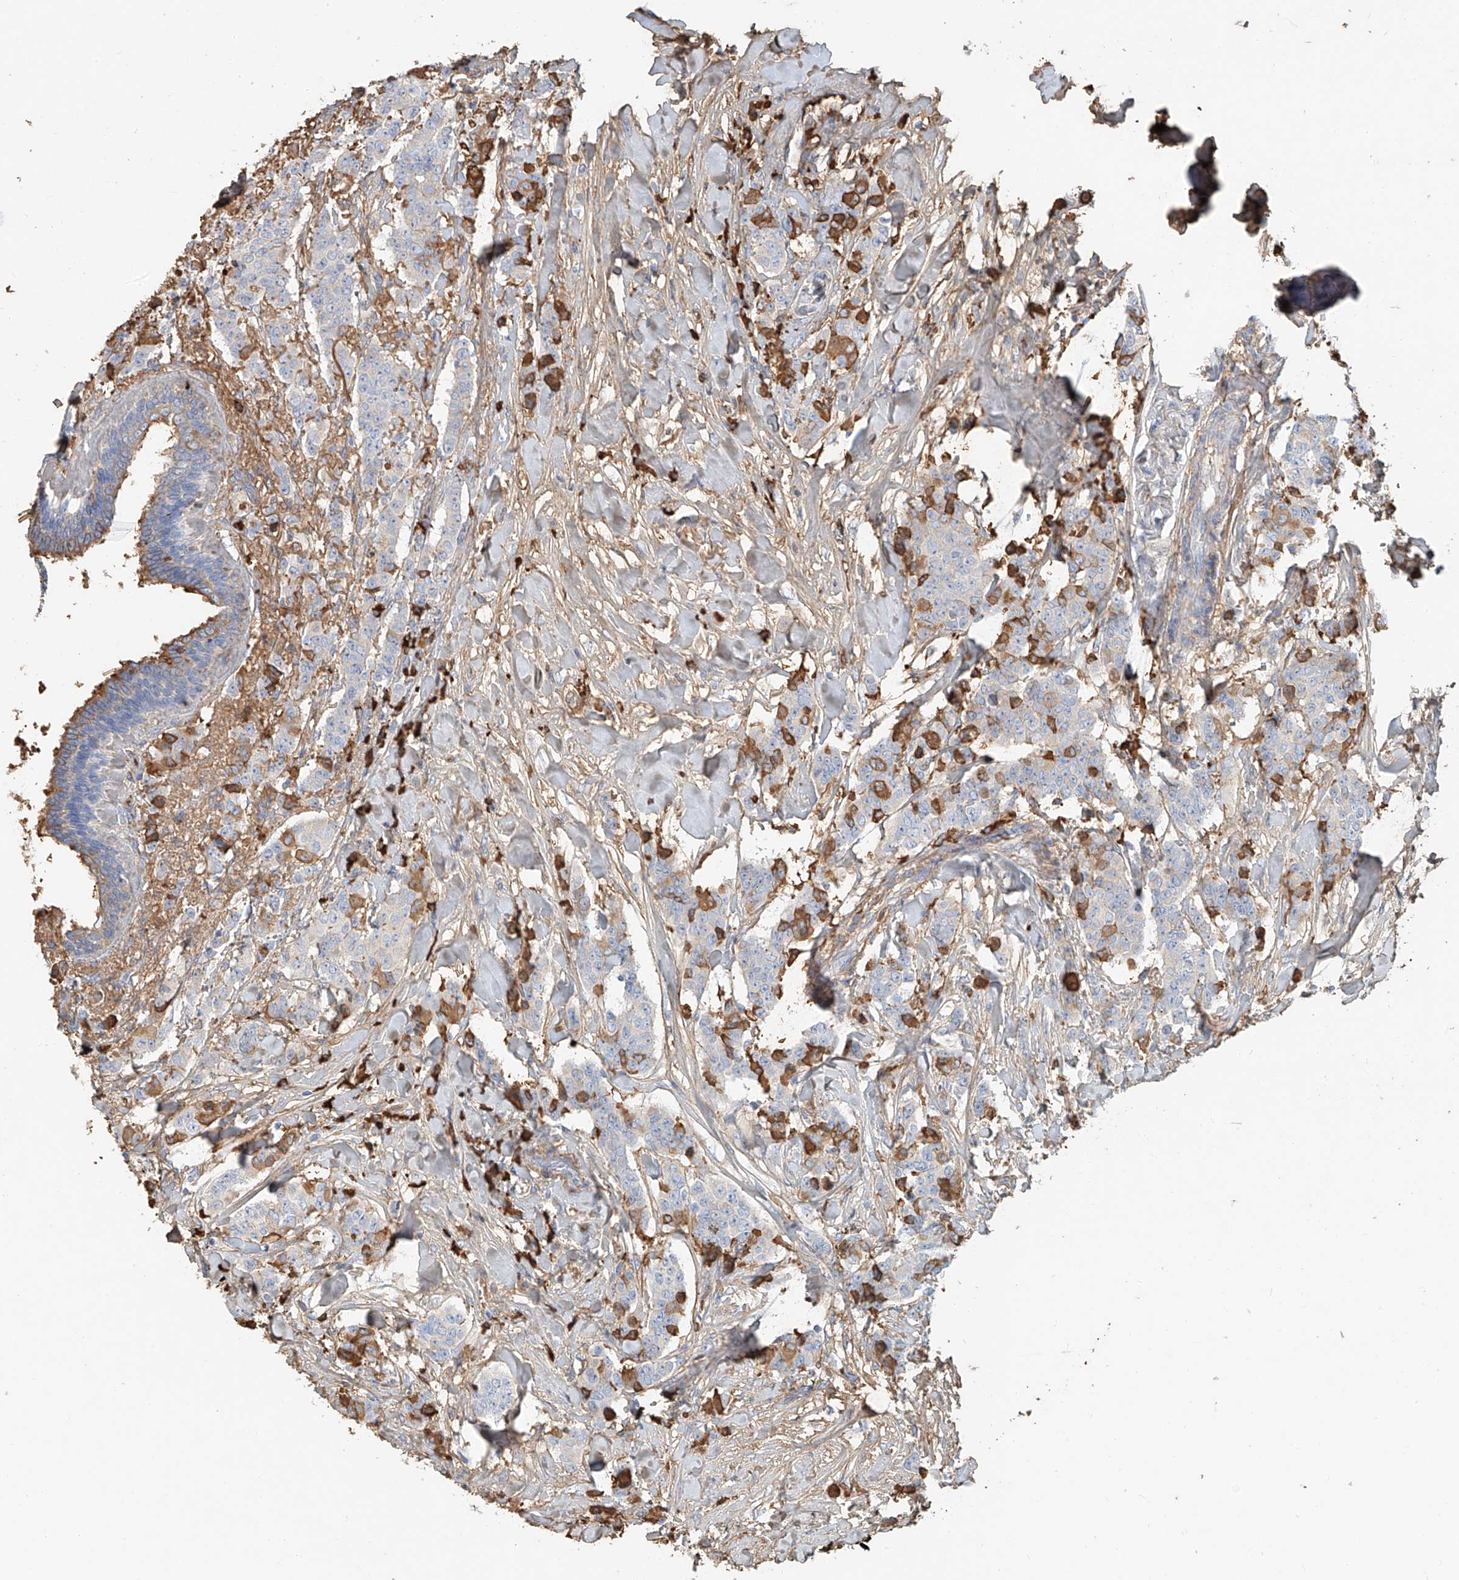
{"staining": {"intensity": "moderate", "quantity": "<25%", "location": "cytoplasmic/membranous"}, "tissue": "breast cancer", "cell_type": "Tumor cells", "image_type": "cancer", "snomed": [{"axis": "morphology", "description": "Duct carcinoma"}, {"axis": "topography", "description": "Breast"}], "caption": "Protein expression analysis of infiltrating ductal carcinoma (breast) exhibits moderate cytoplasmic/membranous staining in approximately <25% of tumor cells.", "gene": "ZFP30", "patient": {"sex": "female", "age": 40}}